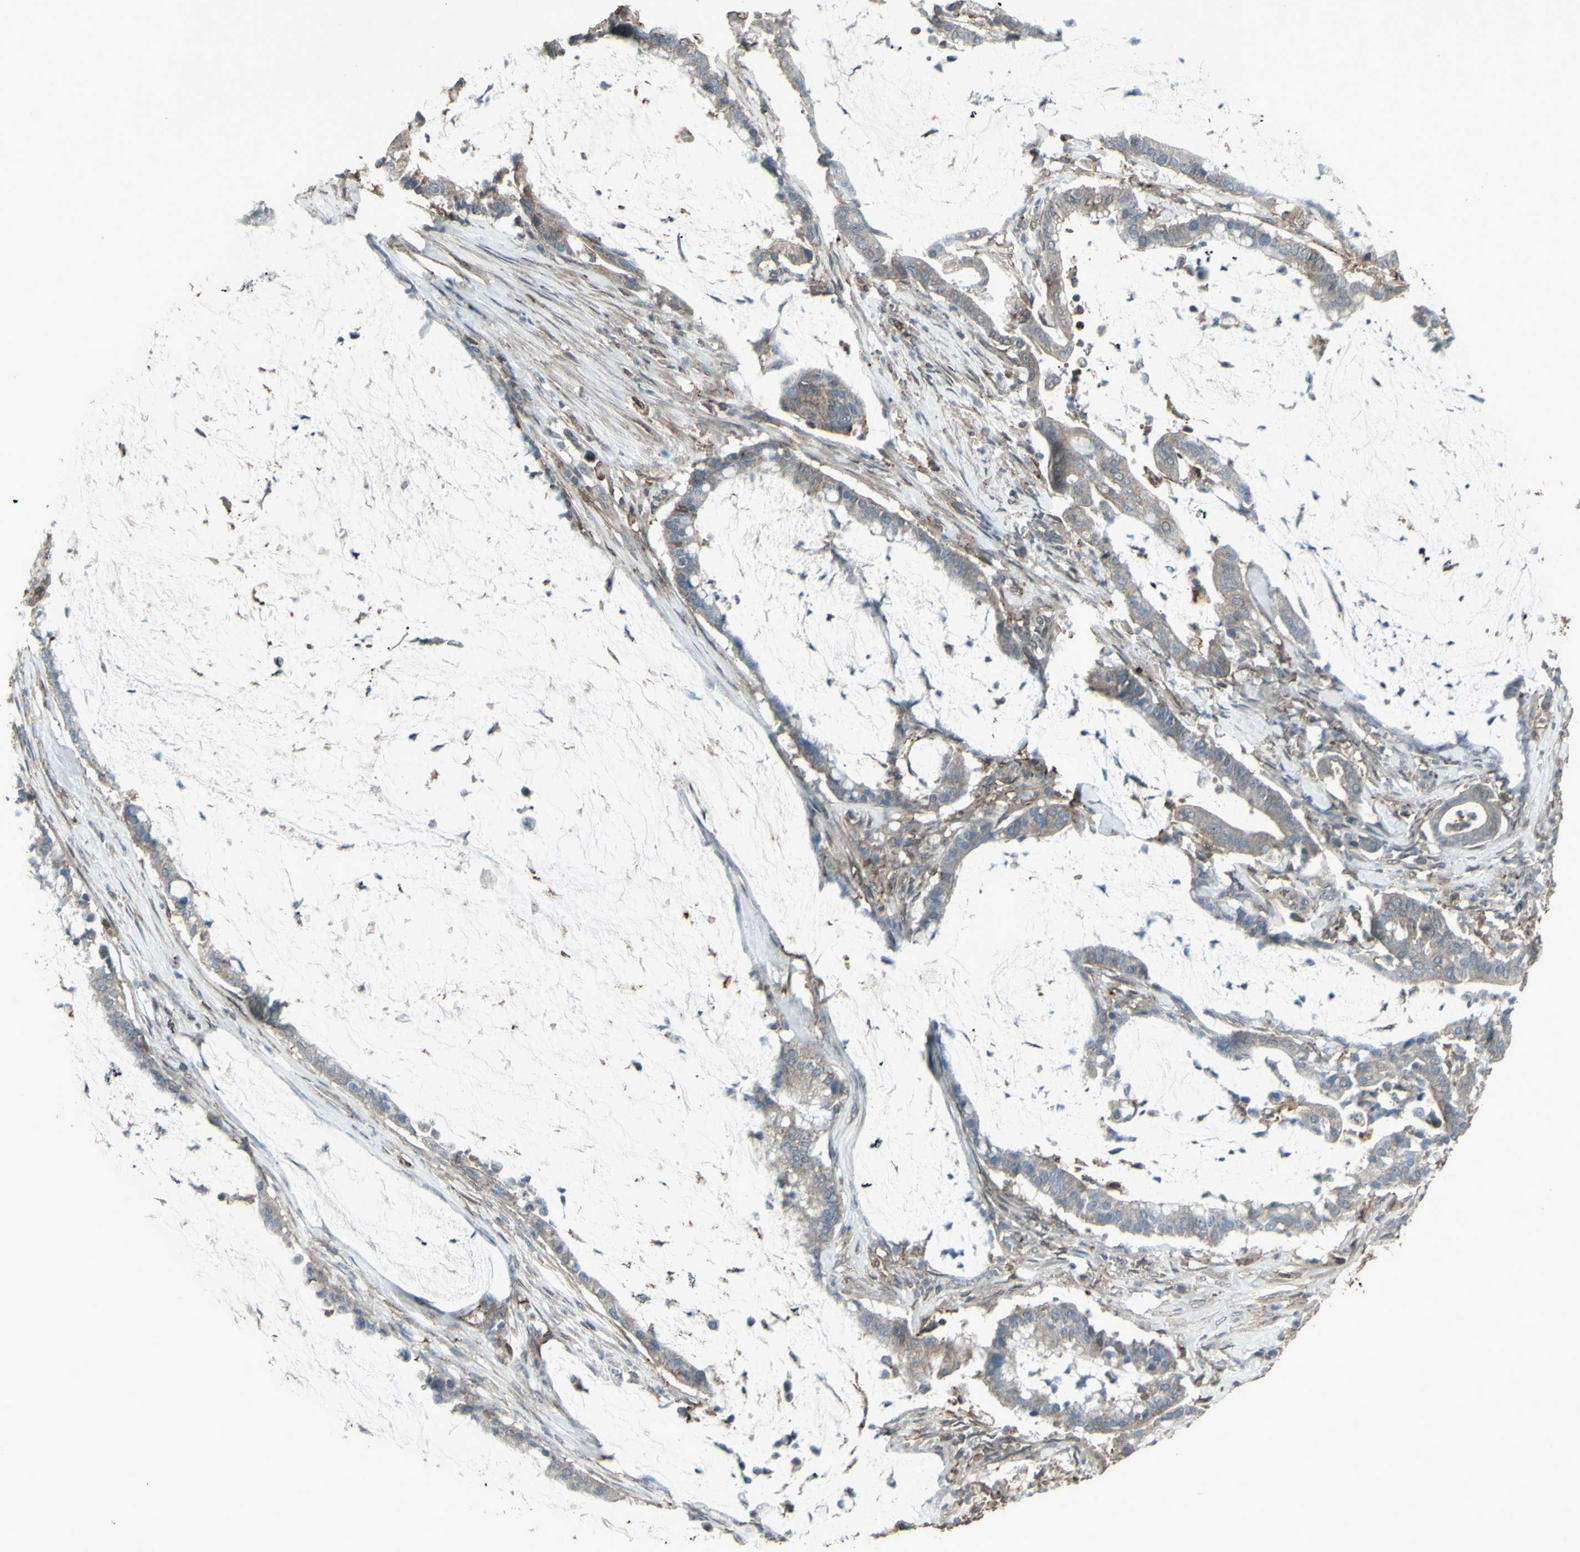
{"staining": {"intensity": "weak", "quantity": ">75%", "location": "cytoplasmic/membranous"}, "tissue": "pancreatic cancer", "cell_type": "Tumor cells", "image_type": "cancer", "snomed": [{"axis": "morphology", "description": "Adenocarcinoma, NOS"}, {"axis": "topography", "description": "Pancreas"}], "caption": "A photomicrograph of human pancreatic cancer (adenocarcinoma) stained for a protein reveals weak cytoplasmic/membranous brown staining in tumor cells.", "gene": "SMO", "patient": {"sex": "male", "age": 41}}